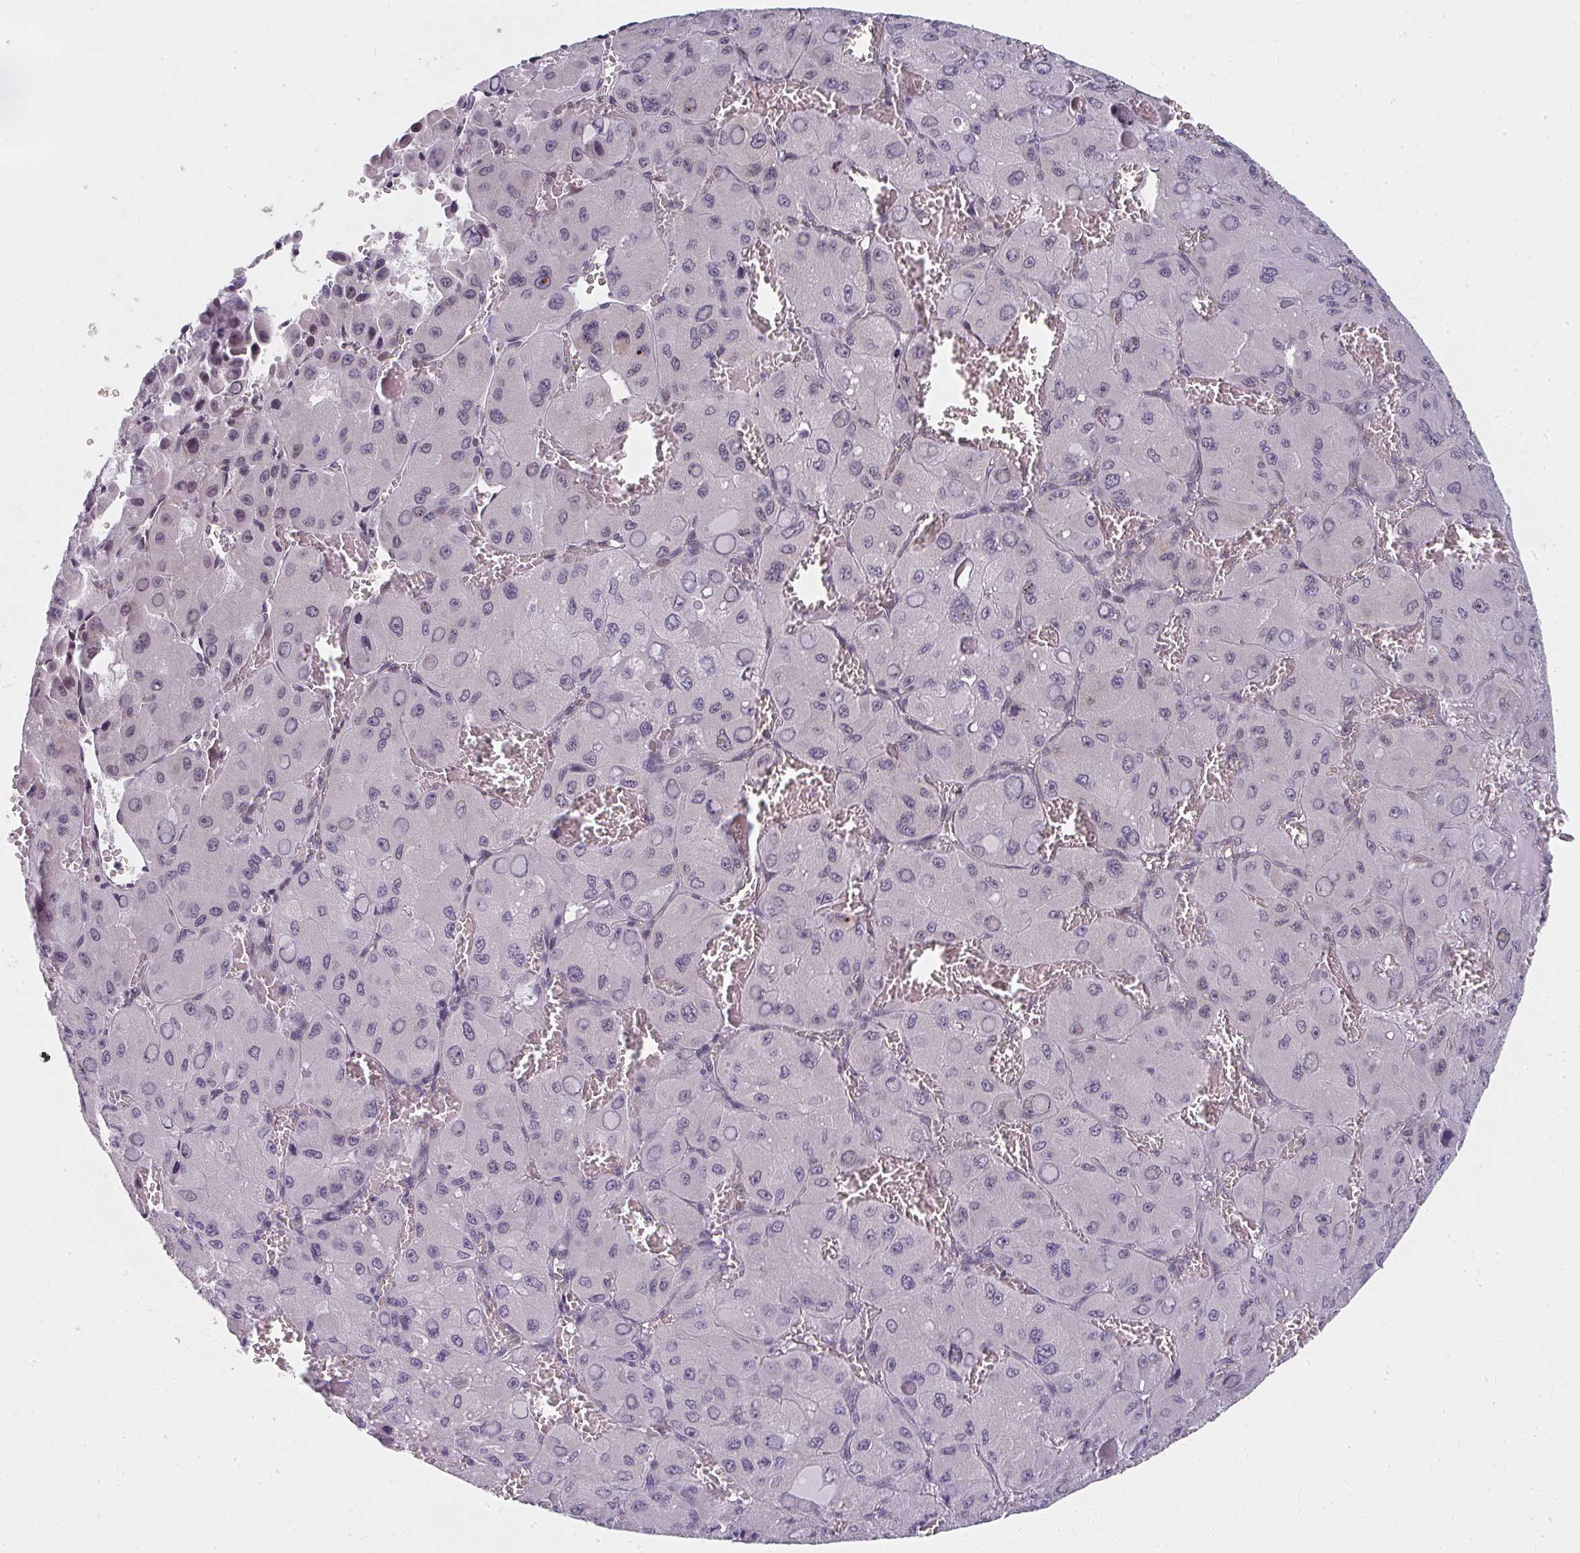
{"staining": {"intensity": "negative", "quantity": "none", "location": "none"}, "tissue": "liver cancer", "cell_type": "Tumor cells", "image_type": "cancer", "snomed": [{"axis": "morphology", "description": "Carcinoma, Hepatocellular, NOS"}, {"axis": "topography", "description": "Liver"}], "caption": "DAB immunohistochemical staining of human liver cancer displays no significant staining in tumor cells.", "gene": "SYNCRIP", "patient": {"sex": "male", "age": 27}}